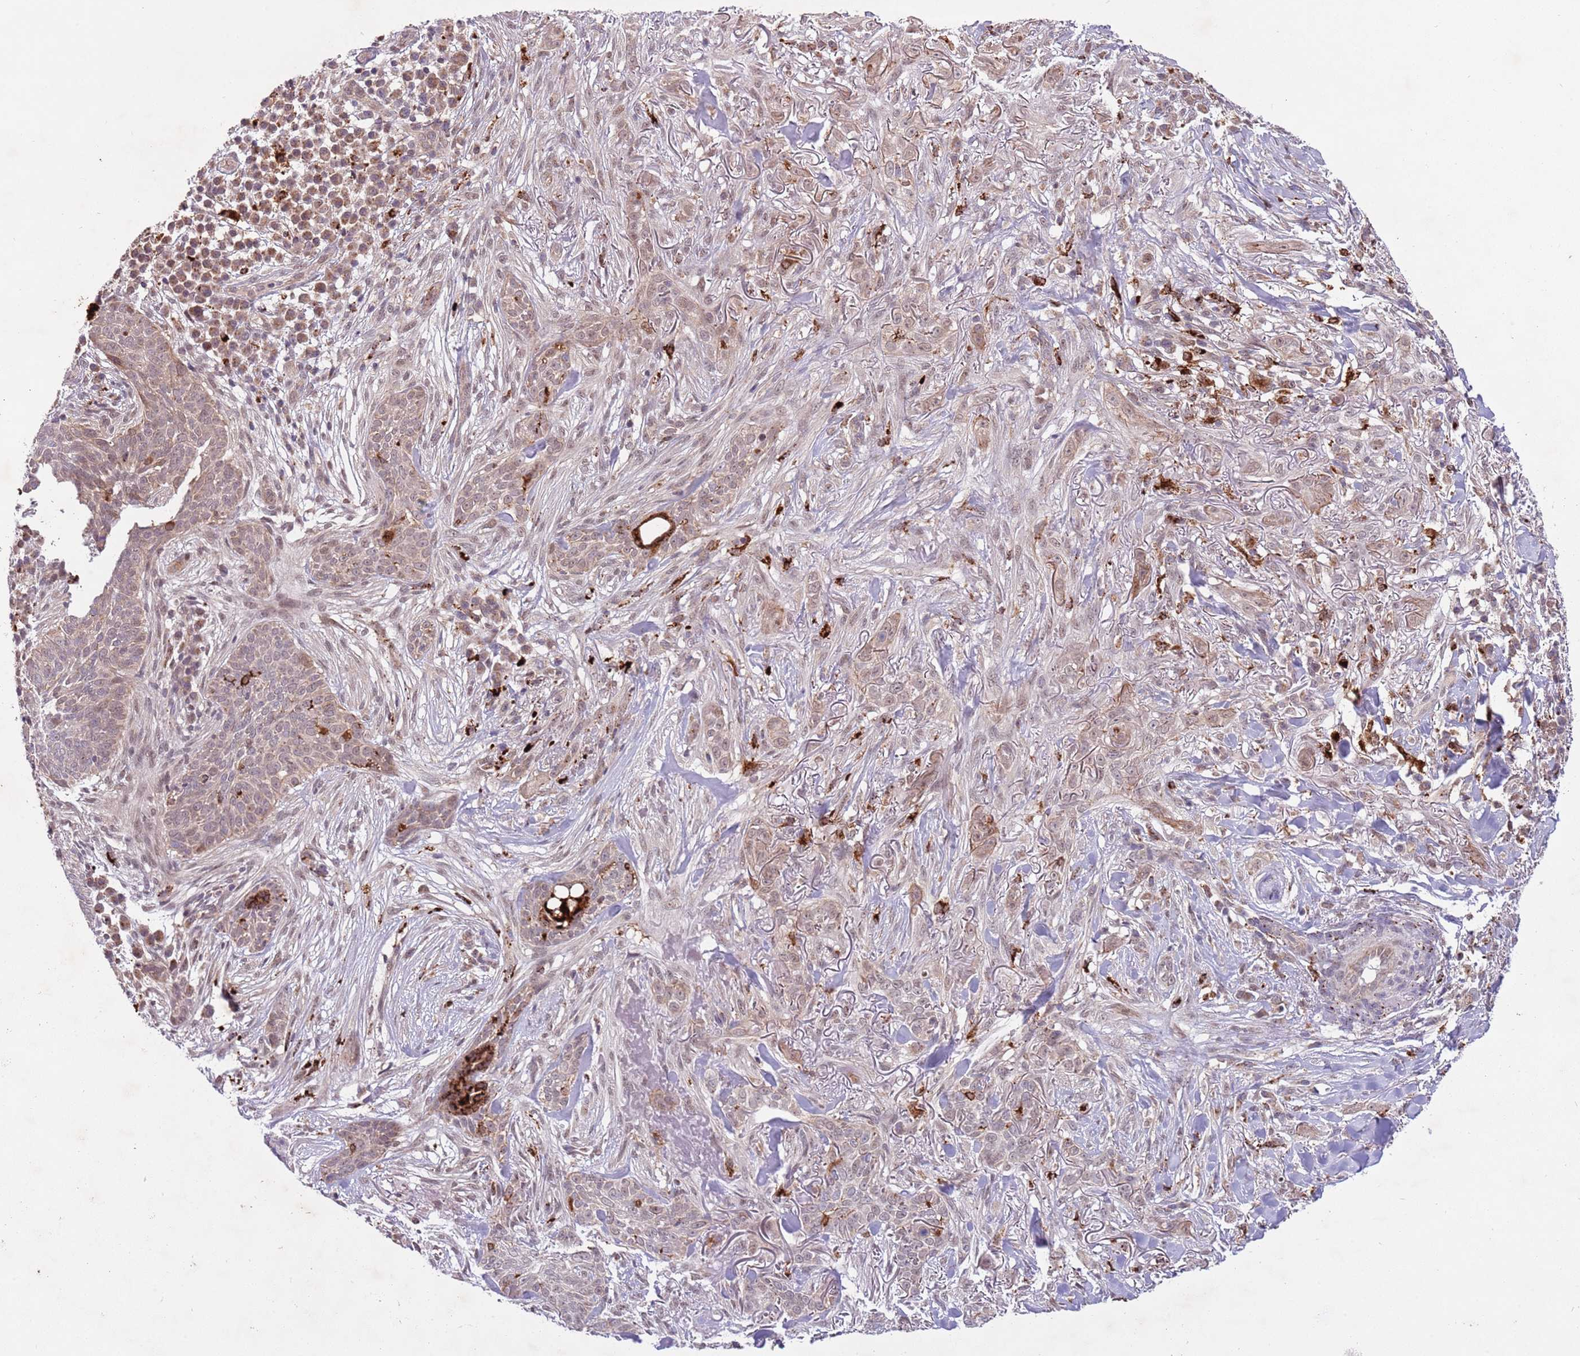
{"staining": {"intensity": "weak", "quantity": "25%-75%", "location": "cytoplasmic/membranous,nuclear"}, "tissue": "skin cancer", "cell_type": "Tumor cells", "image_type": "cancer", "snomed": [{"axis": "morphology", "description": "Basal cell carcinoma"}, {"axis": "topography", "description": "Skin"}], "caption": "Brown immunohistochemical staining in human skin cancer demonstrates weak cytoplasmic/membranous and nuclear positivity in approximately 25%-75% of tumor cells. The protein of interest is stained brown, and the nuclei are stained in blue (DAB IHC with brightfield microscopy, high magnification).", "gene": "TRIM27", "patient": {"sex": "male", "age": 72}}